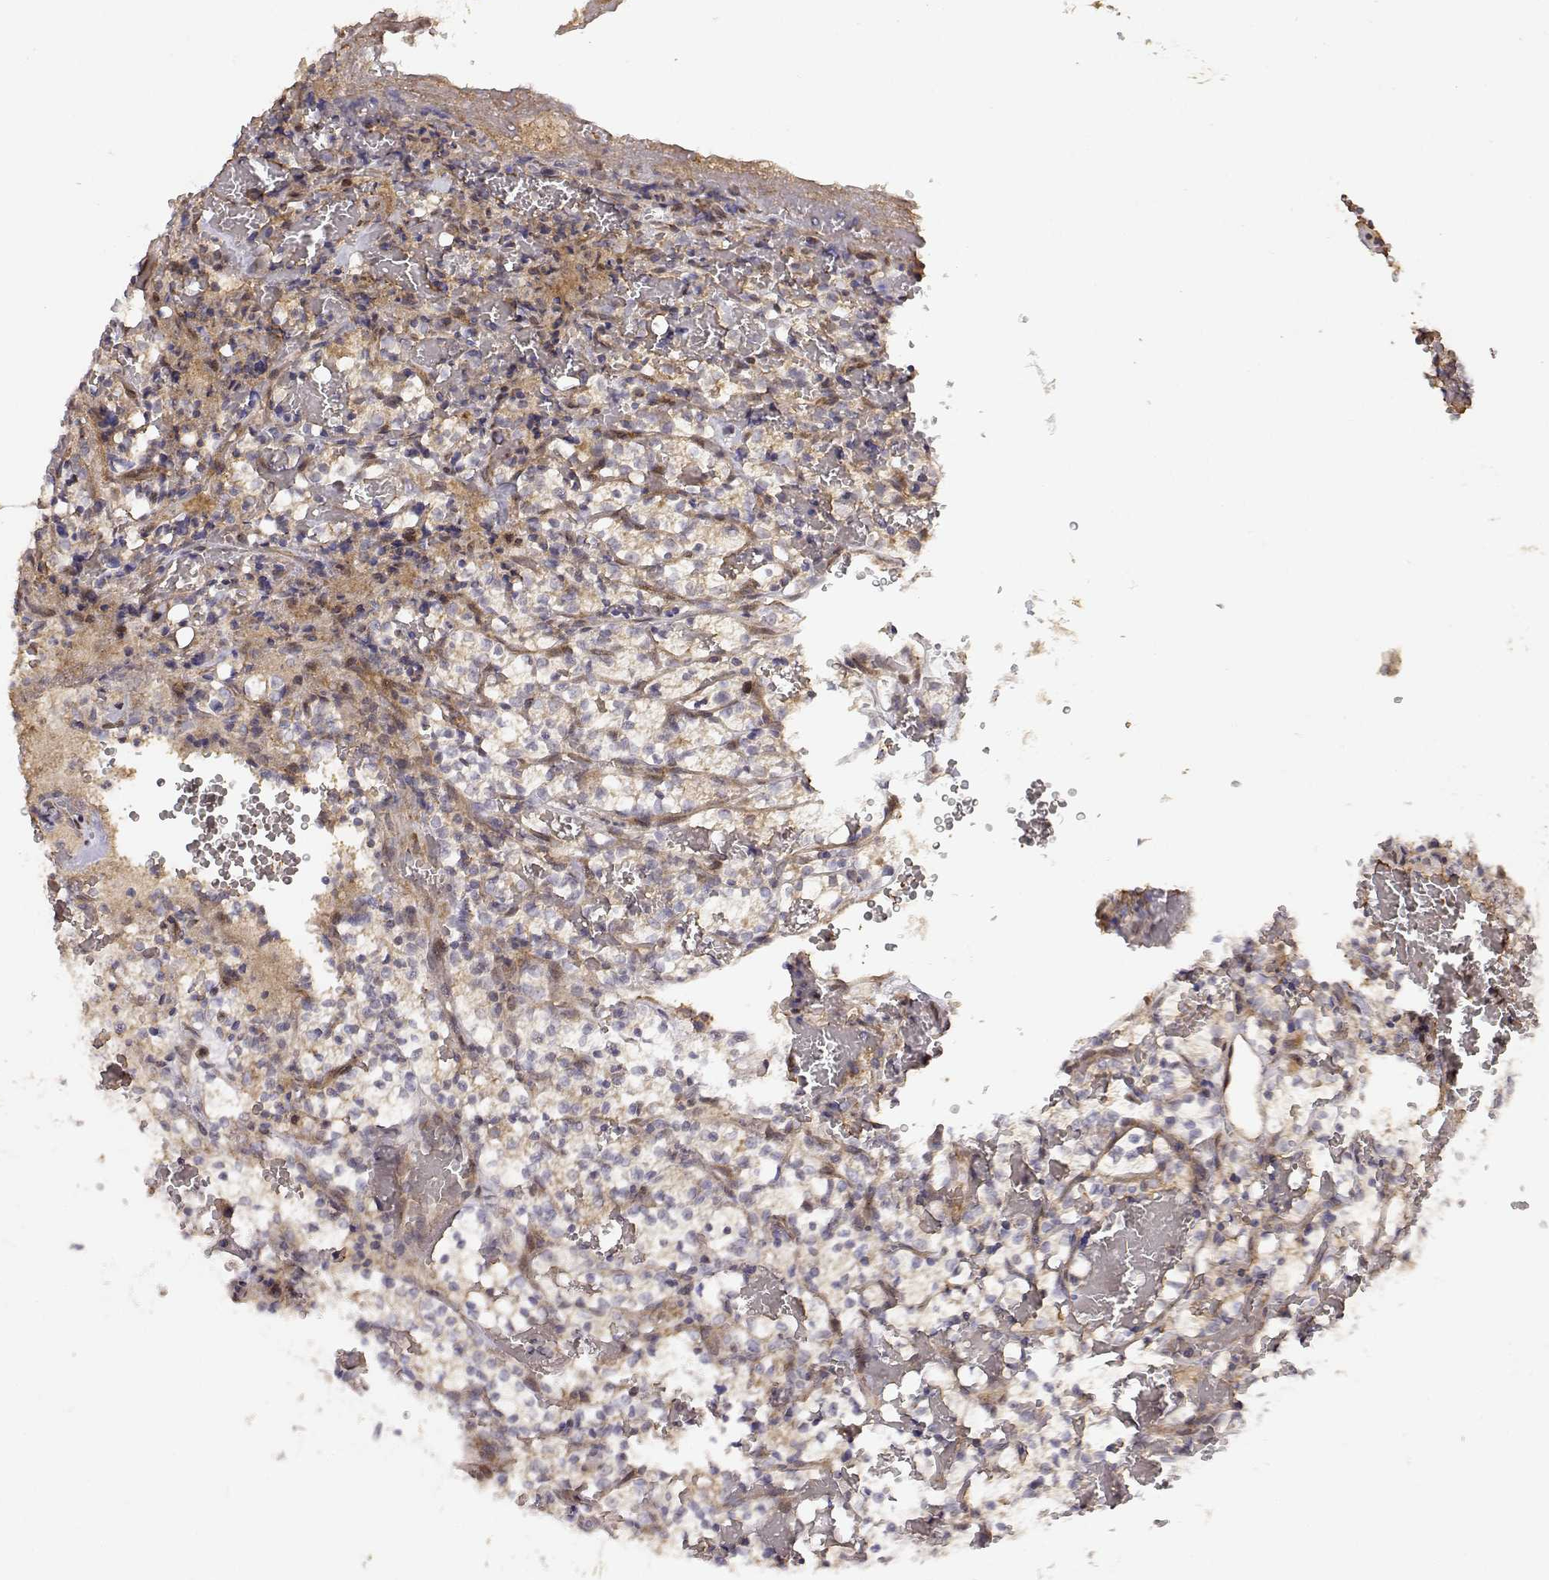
{"staining": {"intensity": "weak", "quantity": ">75%", "location": "cytoplasmic/membranous"}, "tissue": "renal cancer", "cell_type": "Tumor cells", "image_type": "cancer", "snomed": [{"axis": "morphology", "description": "Adenocarcinoma, NOS"}, {"axis": "topography", "description": "Kidney"}], "caption": "Protein expression analysis of human renal cancer reveals weak cytoplasmic/membranous staining in about >75% of tumor cells.", "gene": "PICK1", "patient": {"sex": "female", "age": 69}}